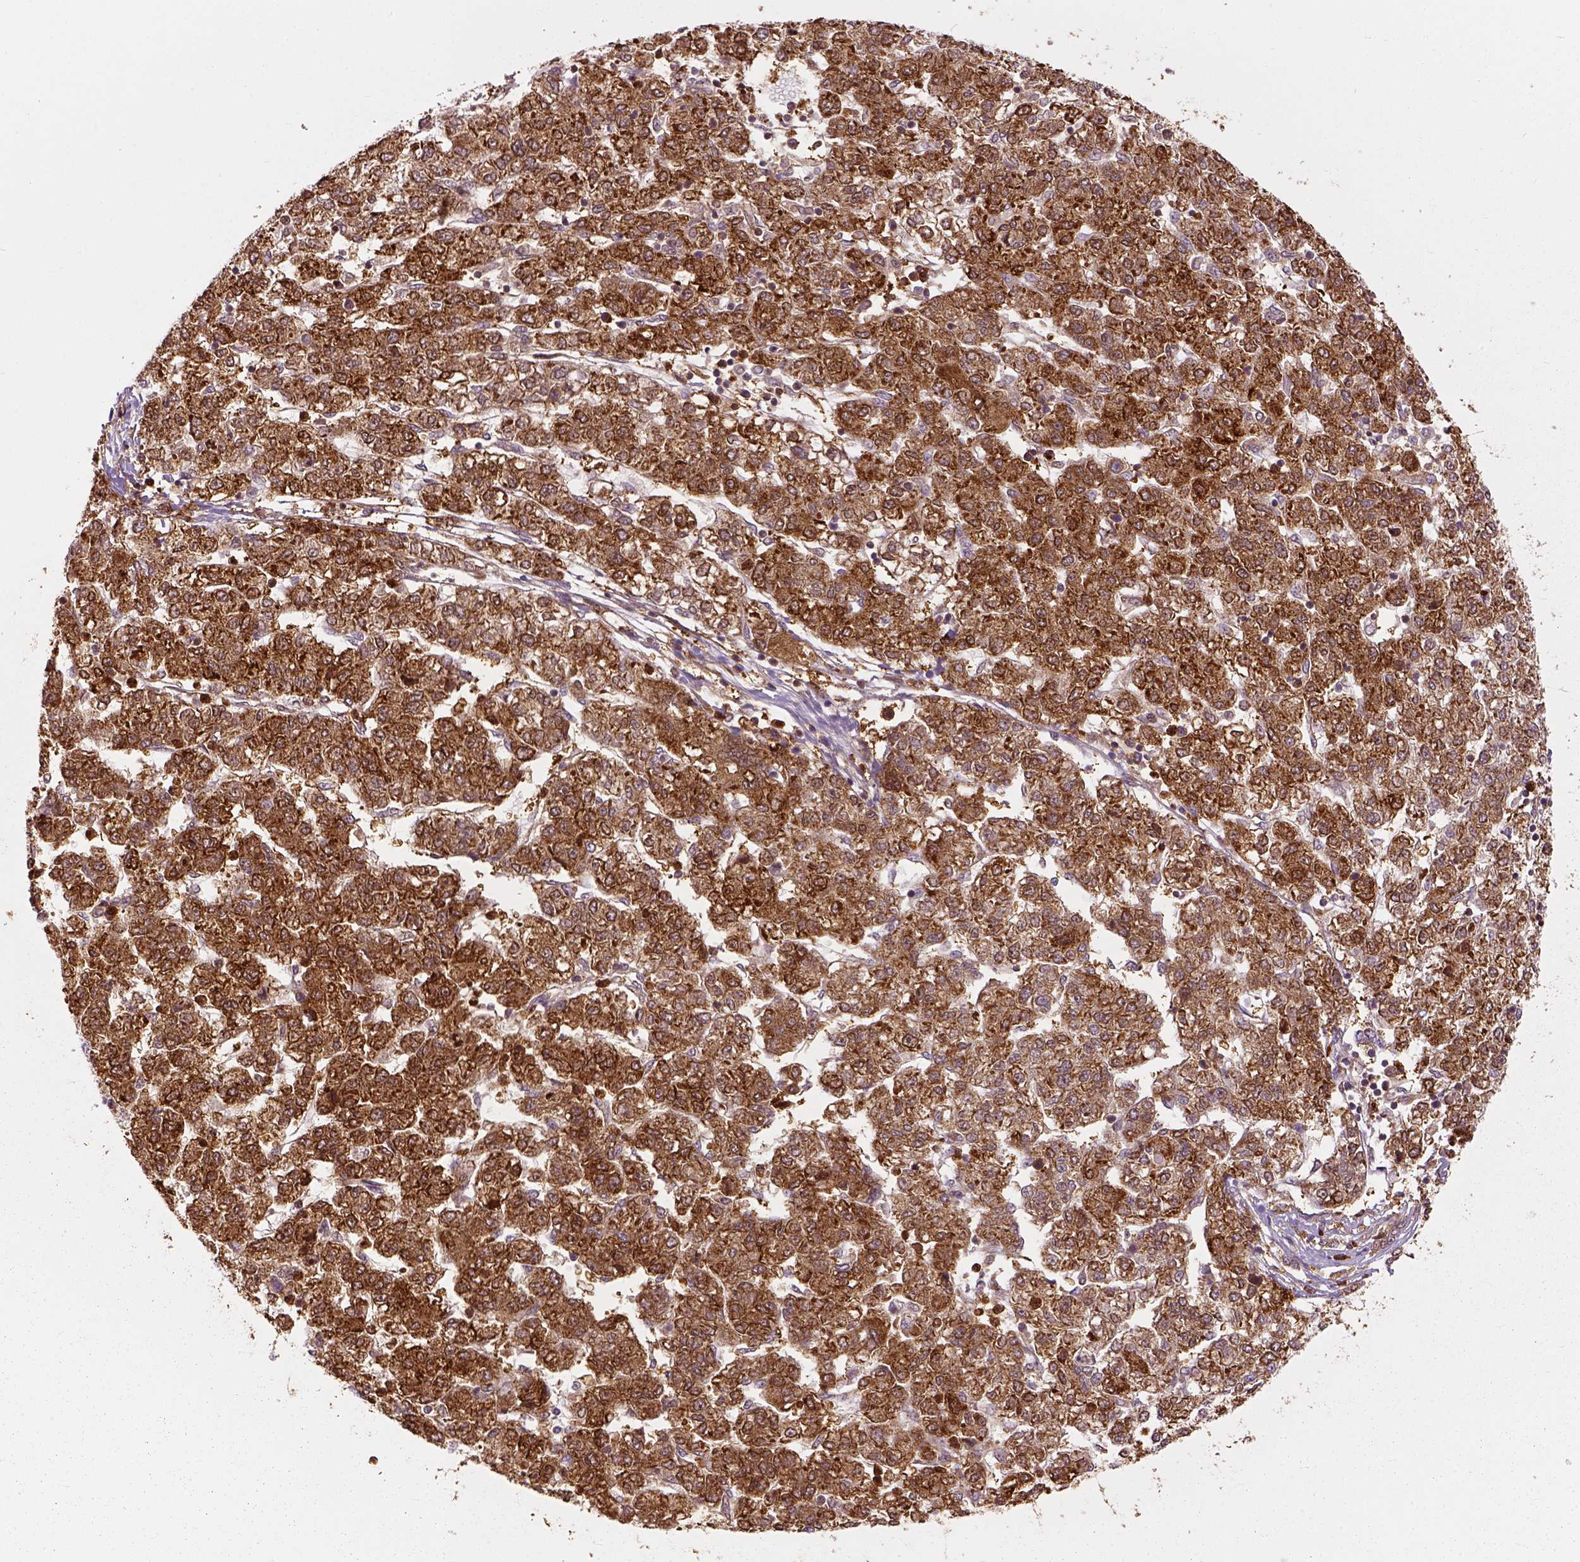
{"staining": {"intensity": "moderate", "quantity": ">75%", "location": "cytoplasmic/membranous"}, "tissue": "liver cancer", "cell_type": "Tumor cells", "image_type": "cancer", "snomed": [{"axis": "morphology", "description": "Carcinoma, Hepatocellular, NOS"}, {"axis": "topography", "description": "Liver"}], "caption": "Immunohistochemistry (IHC) of human hepatocellular carcinoma (liver) demonstrates medium levels of moderate cytoplasmic/membranous positivity in approximately >75% of tumor cells.", "gene": "GPI", "patient": {"sex": "male", "age": 56}}